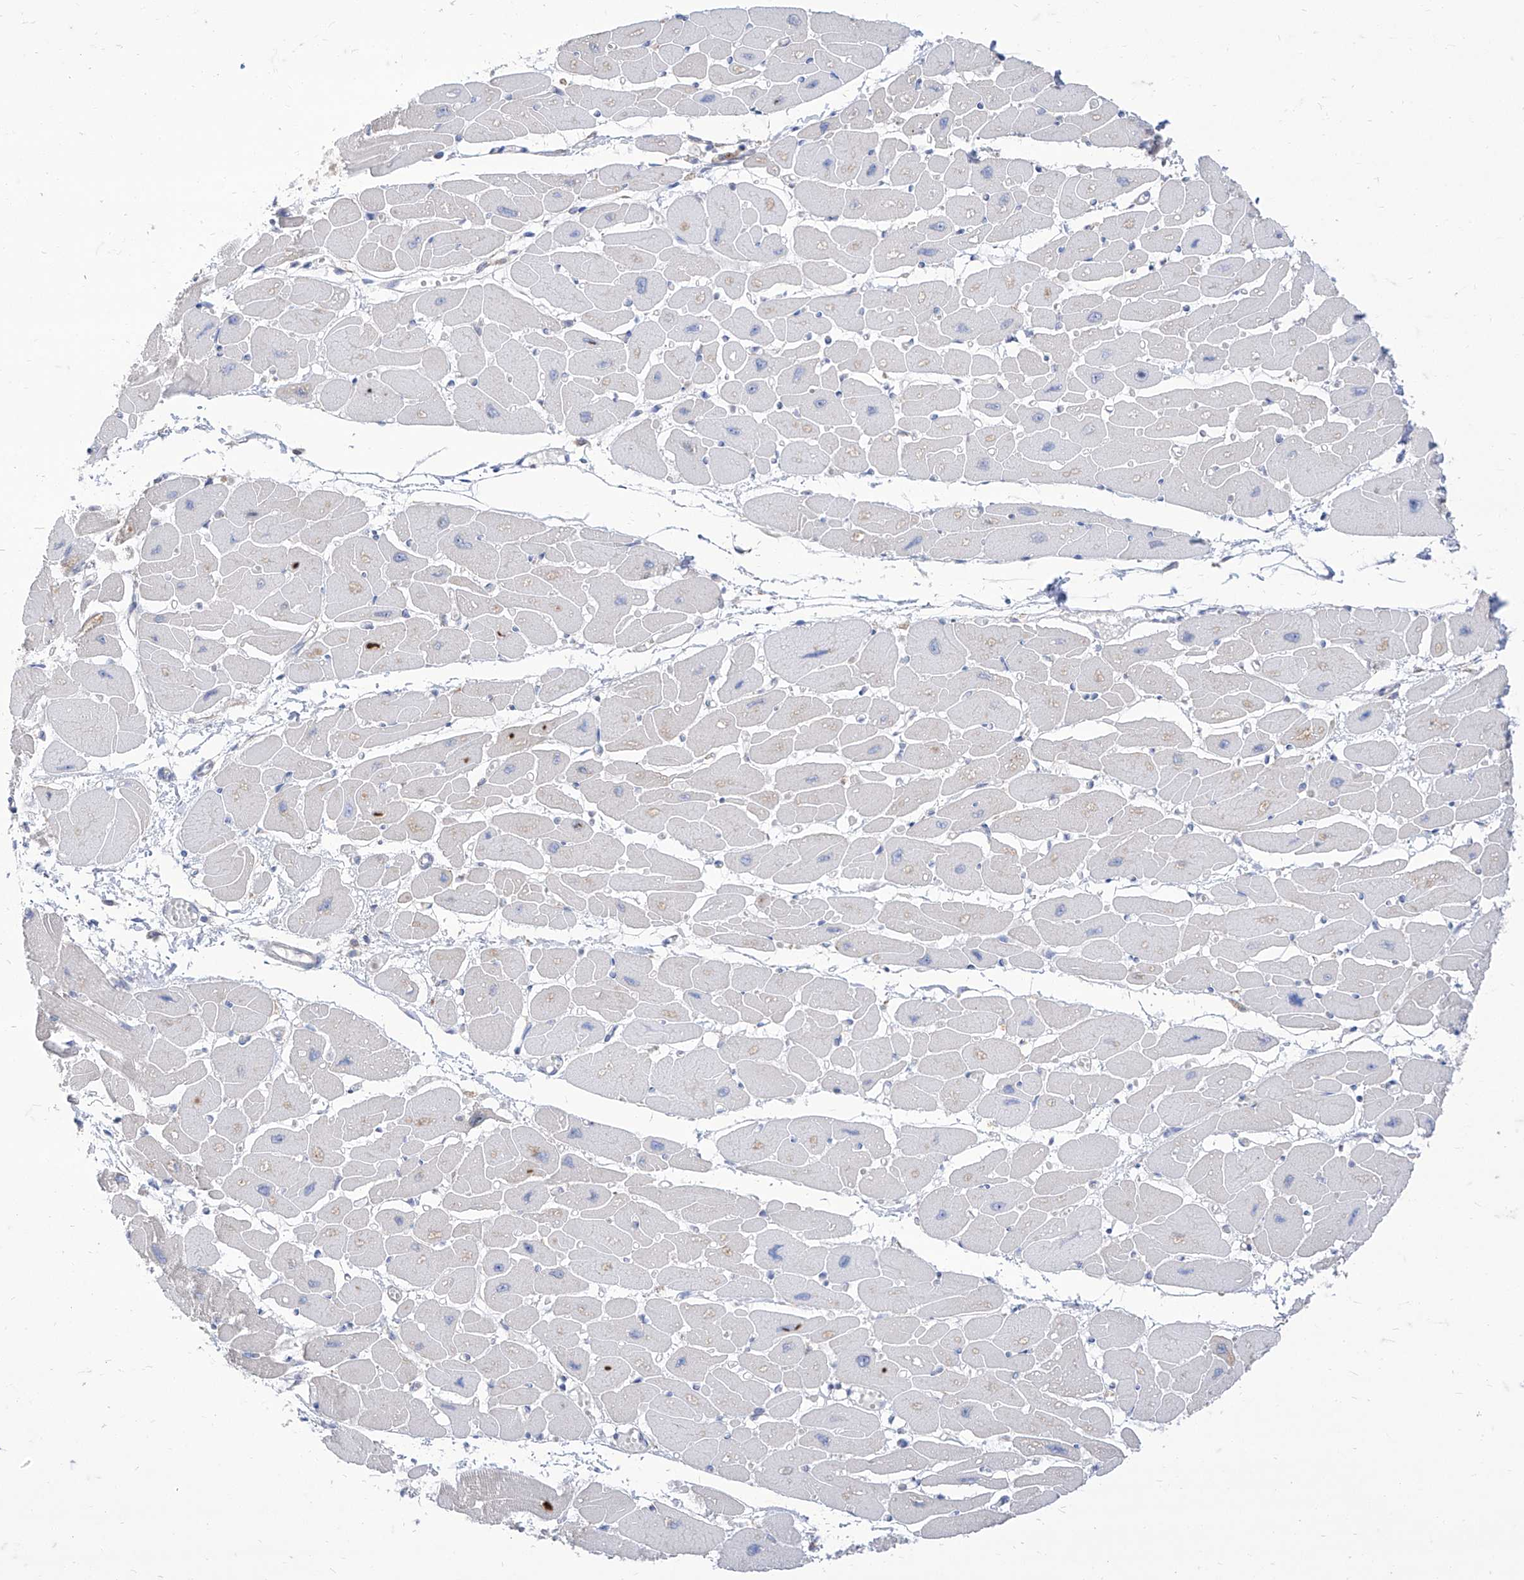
{"staining": {"intensity": "negative", "quantity": "none", "location": "none"}, "tissue": "heart muscle", "cell_type": "Cardiomyocytes", "image_type": "normal", "snomed": [{"axis": "morphology", "description": "Normal tissue, NOS"}, {"axis": "topography", "description": "Heart"}], "caption": "Protein analysis of unremarkable heart muscle exhibits no significant expression in cardiomyocytes.", "gene": "BROX", "patient": {"sex": "female", "age": 54}}